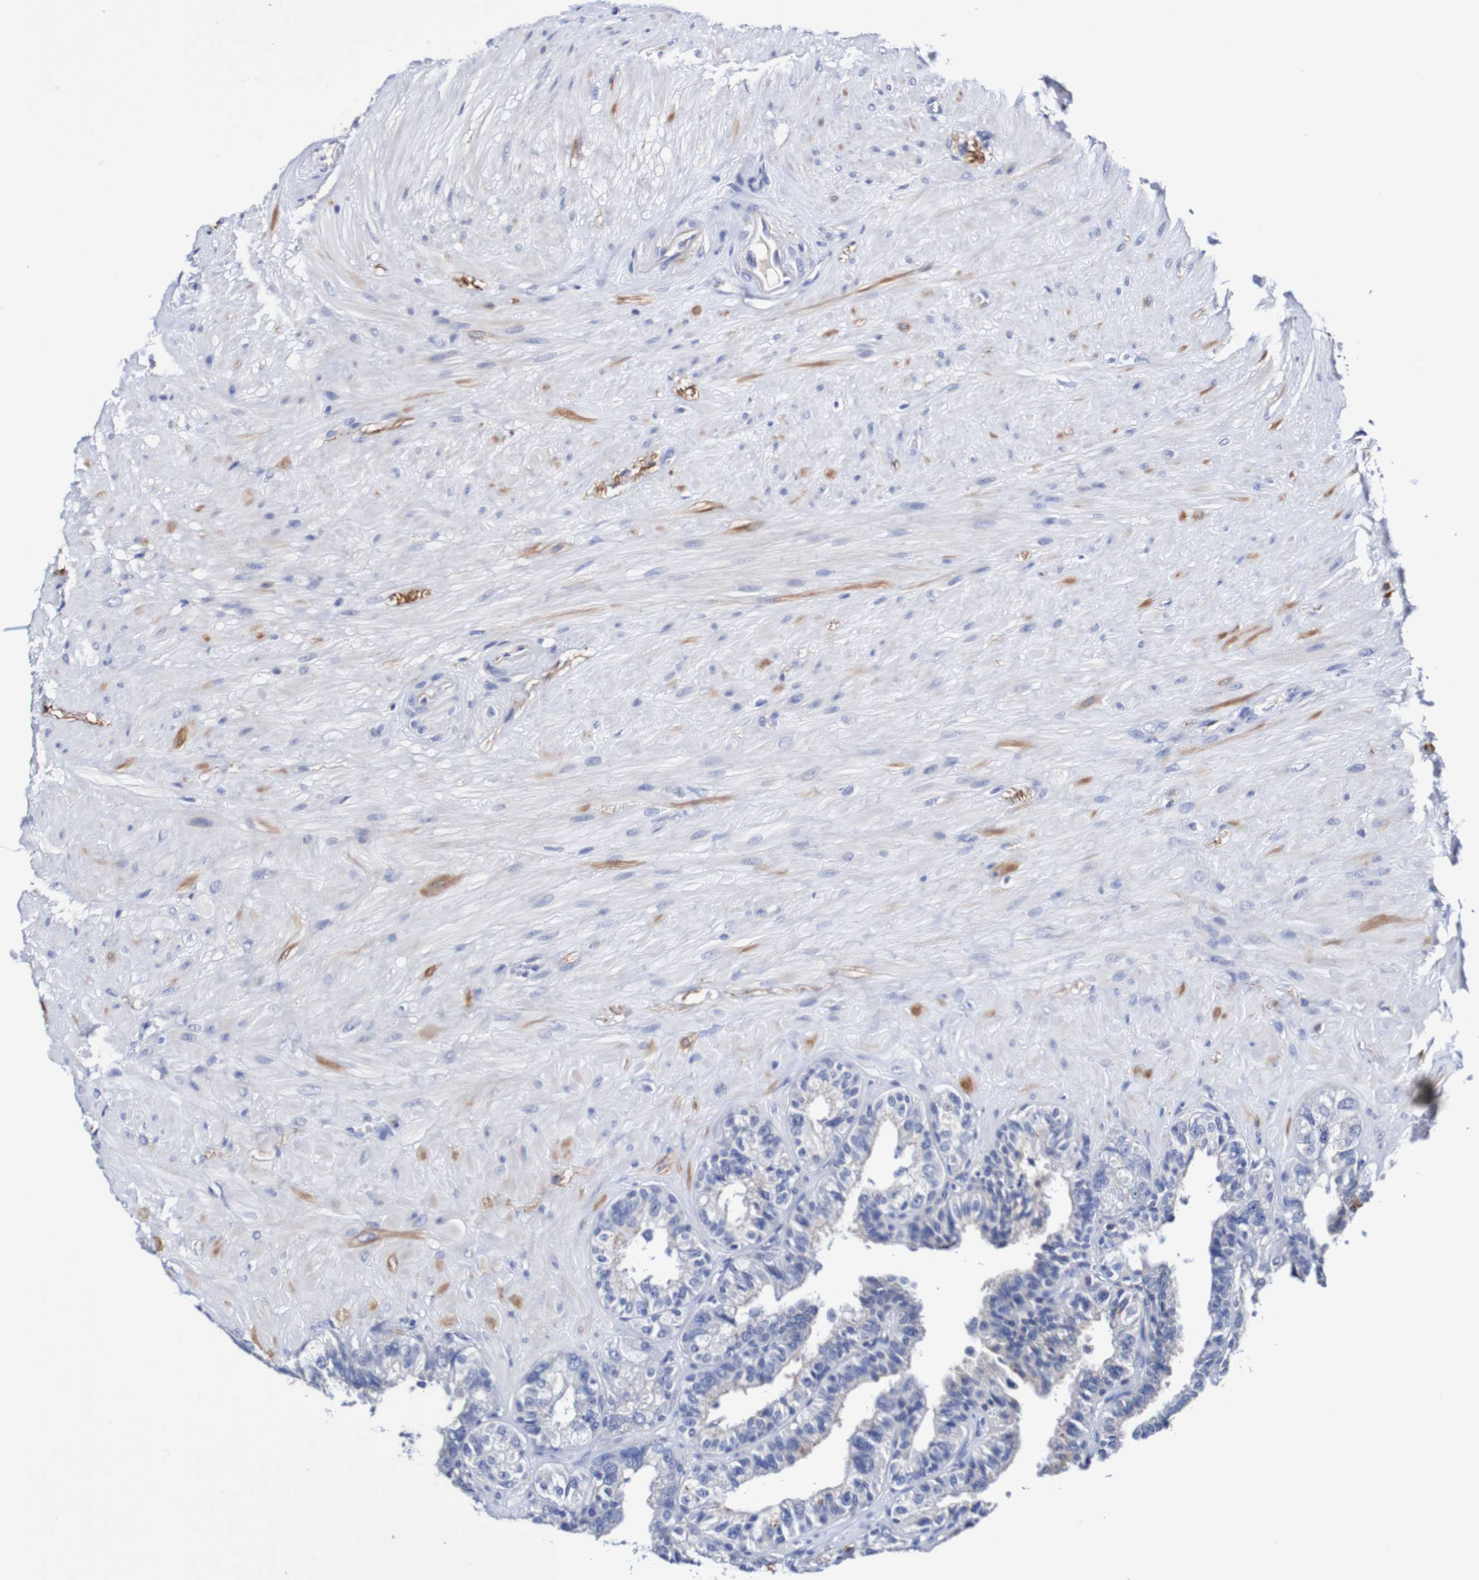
{"staining": {"intensity": "negative", "quantity": "none", "location": "none"}, "tissue": "seminal vesicle", "cell_type": "Glandular cells", "image_type": "normal", "snomed": [{"axis": "morphology", "description": "Normal tissue, NOS"}, {"axis": "topography", "description": "Seminal veicle"}], "caption": "Histopathology image shows no protein staining in glandular cells of benign seminal vesicle.", "gene": "SEZ6", "patient": {"sex": "male", "age": 68}}